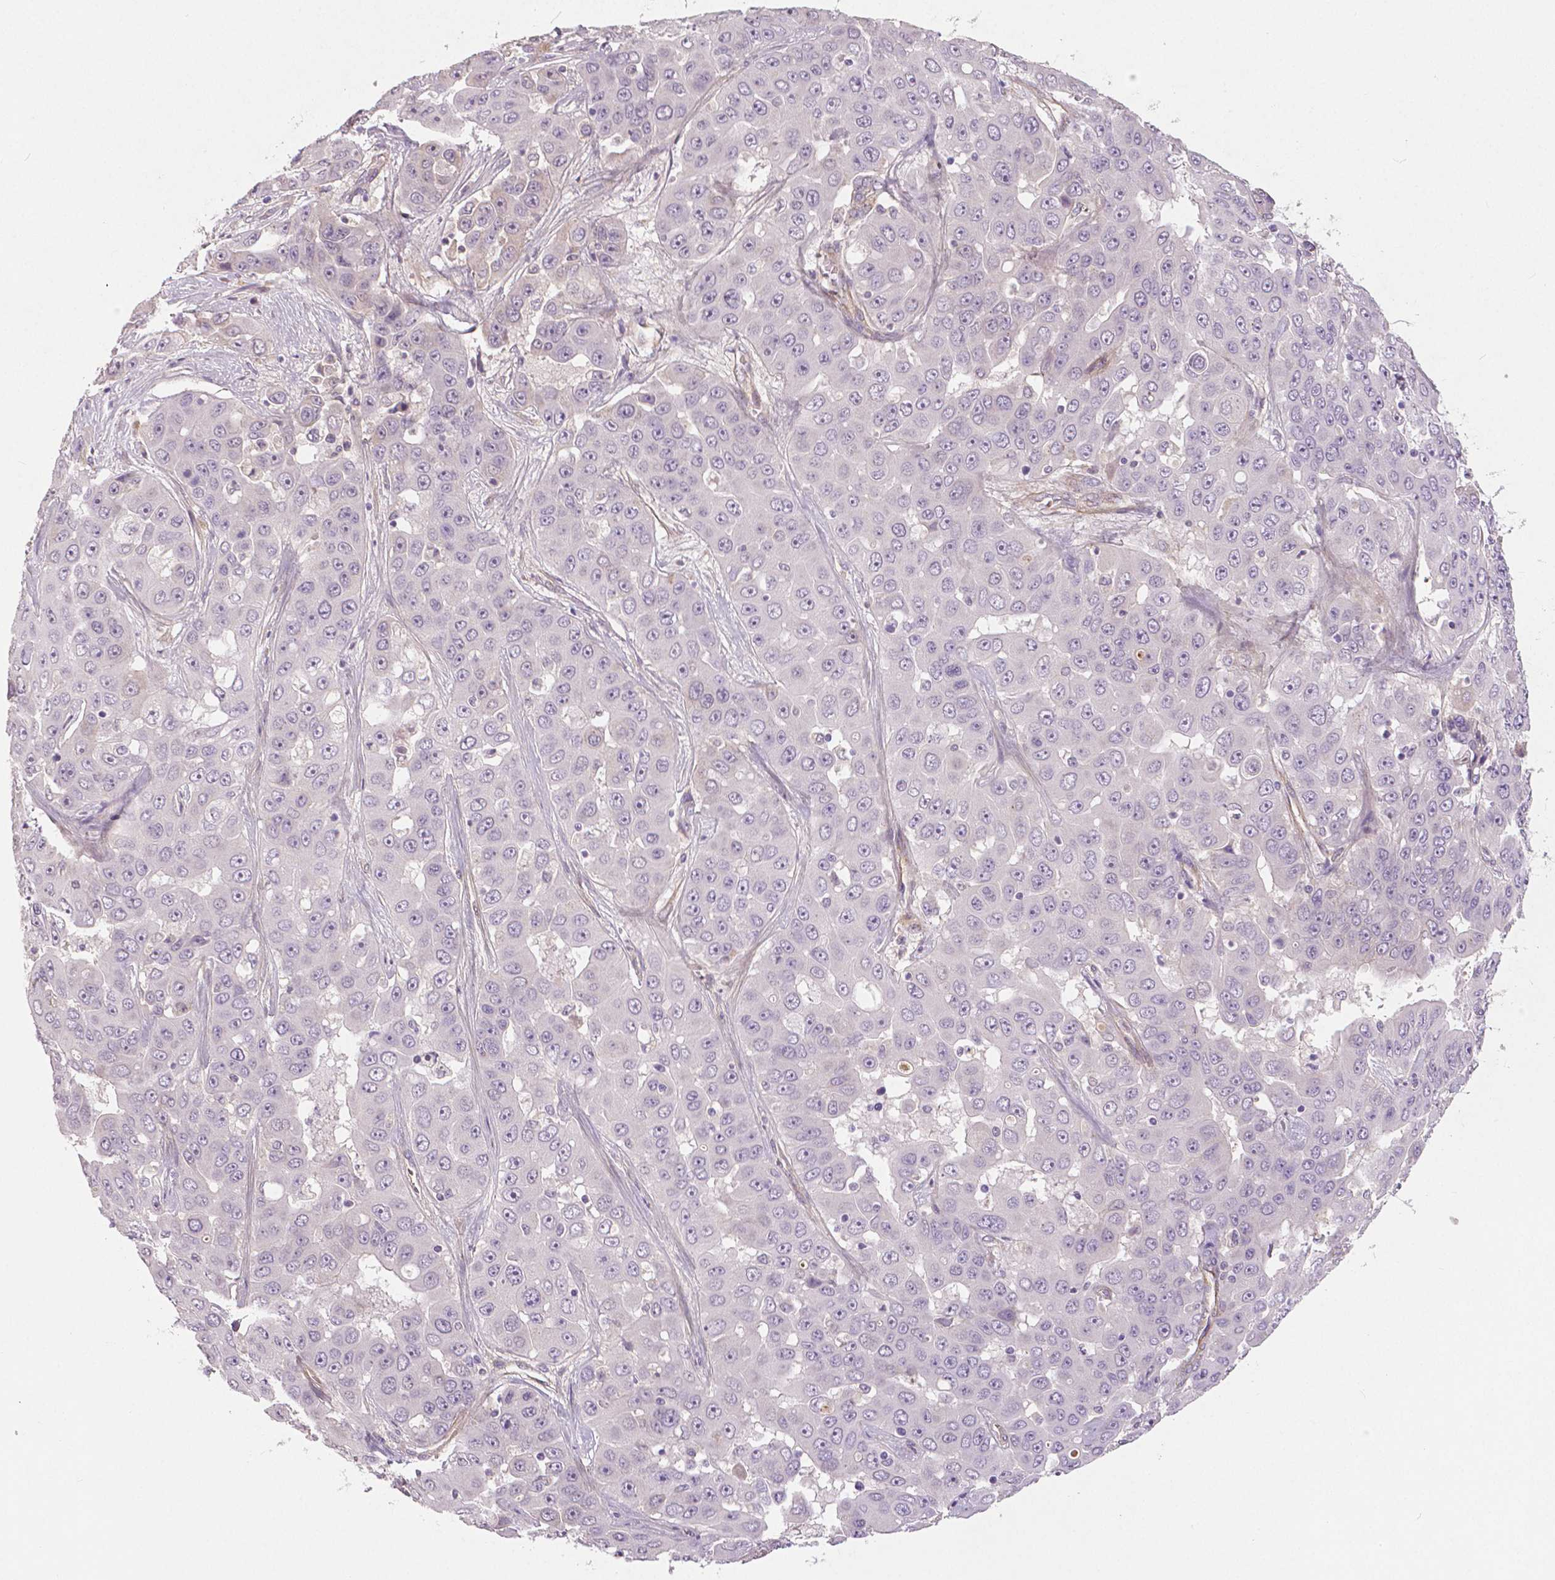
{"staining": {"intensity": "negative", "quantity": "none", "location": "none"}, "tissue": "liver cancer", "cell_type": "Tumor cells", "image_type": "cancer", "snomed": [{"axis": "morphology", "description": "Cholangiocarcinoma"}, {"axis": "topography", "description": "Liver"}], "caption": "There is no significant positivity in tumor cells of liver cancer (cholangiocarcinoma).", "gene": "FLT1", "patient": {"sex": "female", "age": 52}}